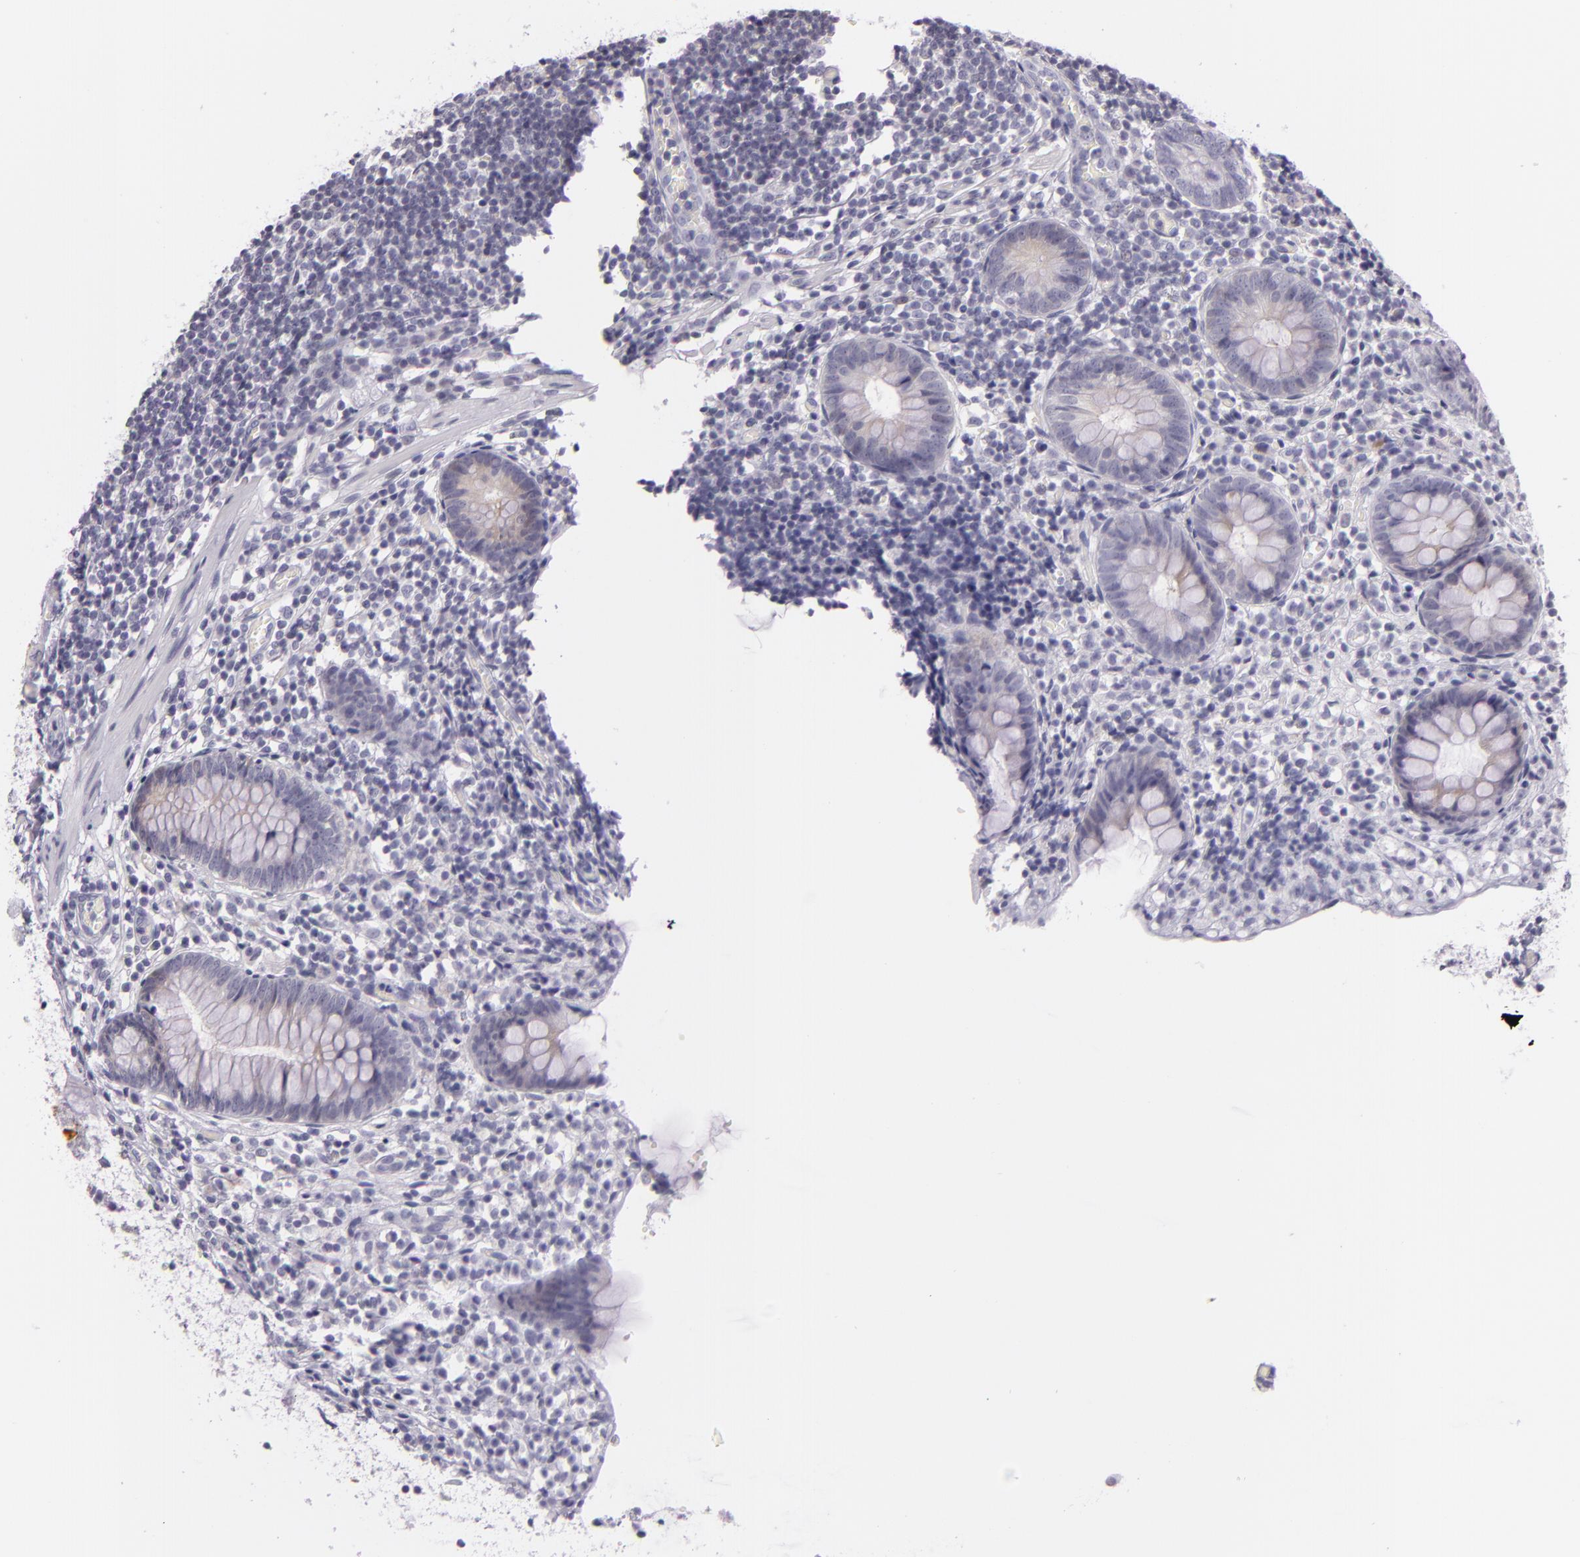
{"staining": {"intensity": "weak", "quantity": ">75%", "location": "cytoplasmic/membranous"}, "tissue": "appendix", "cell_type": "Glandular cells", "image_type": "normal", "snomed": [{"axis": "morphology", "description": "Normal tissue, NOS"}, {"axis": "topography", "description": "Appendix"}], "caption": "A brown stain highlights weak cytoplasmic/membranous expression of a protein in glandular cells of normal appendix.", "gene": "HSP90AA1", "patient": {"sex": "male", "age": 38}}